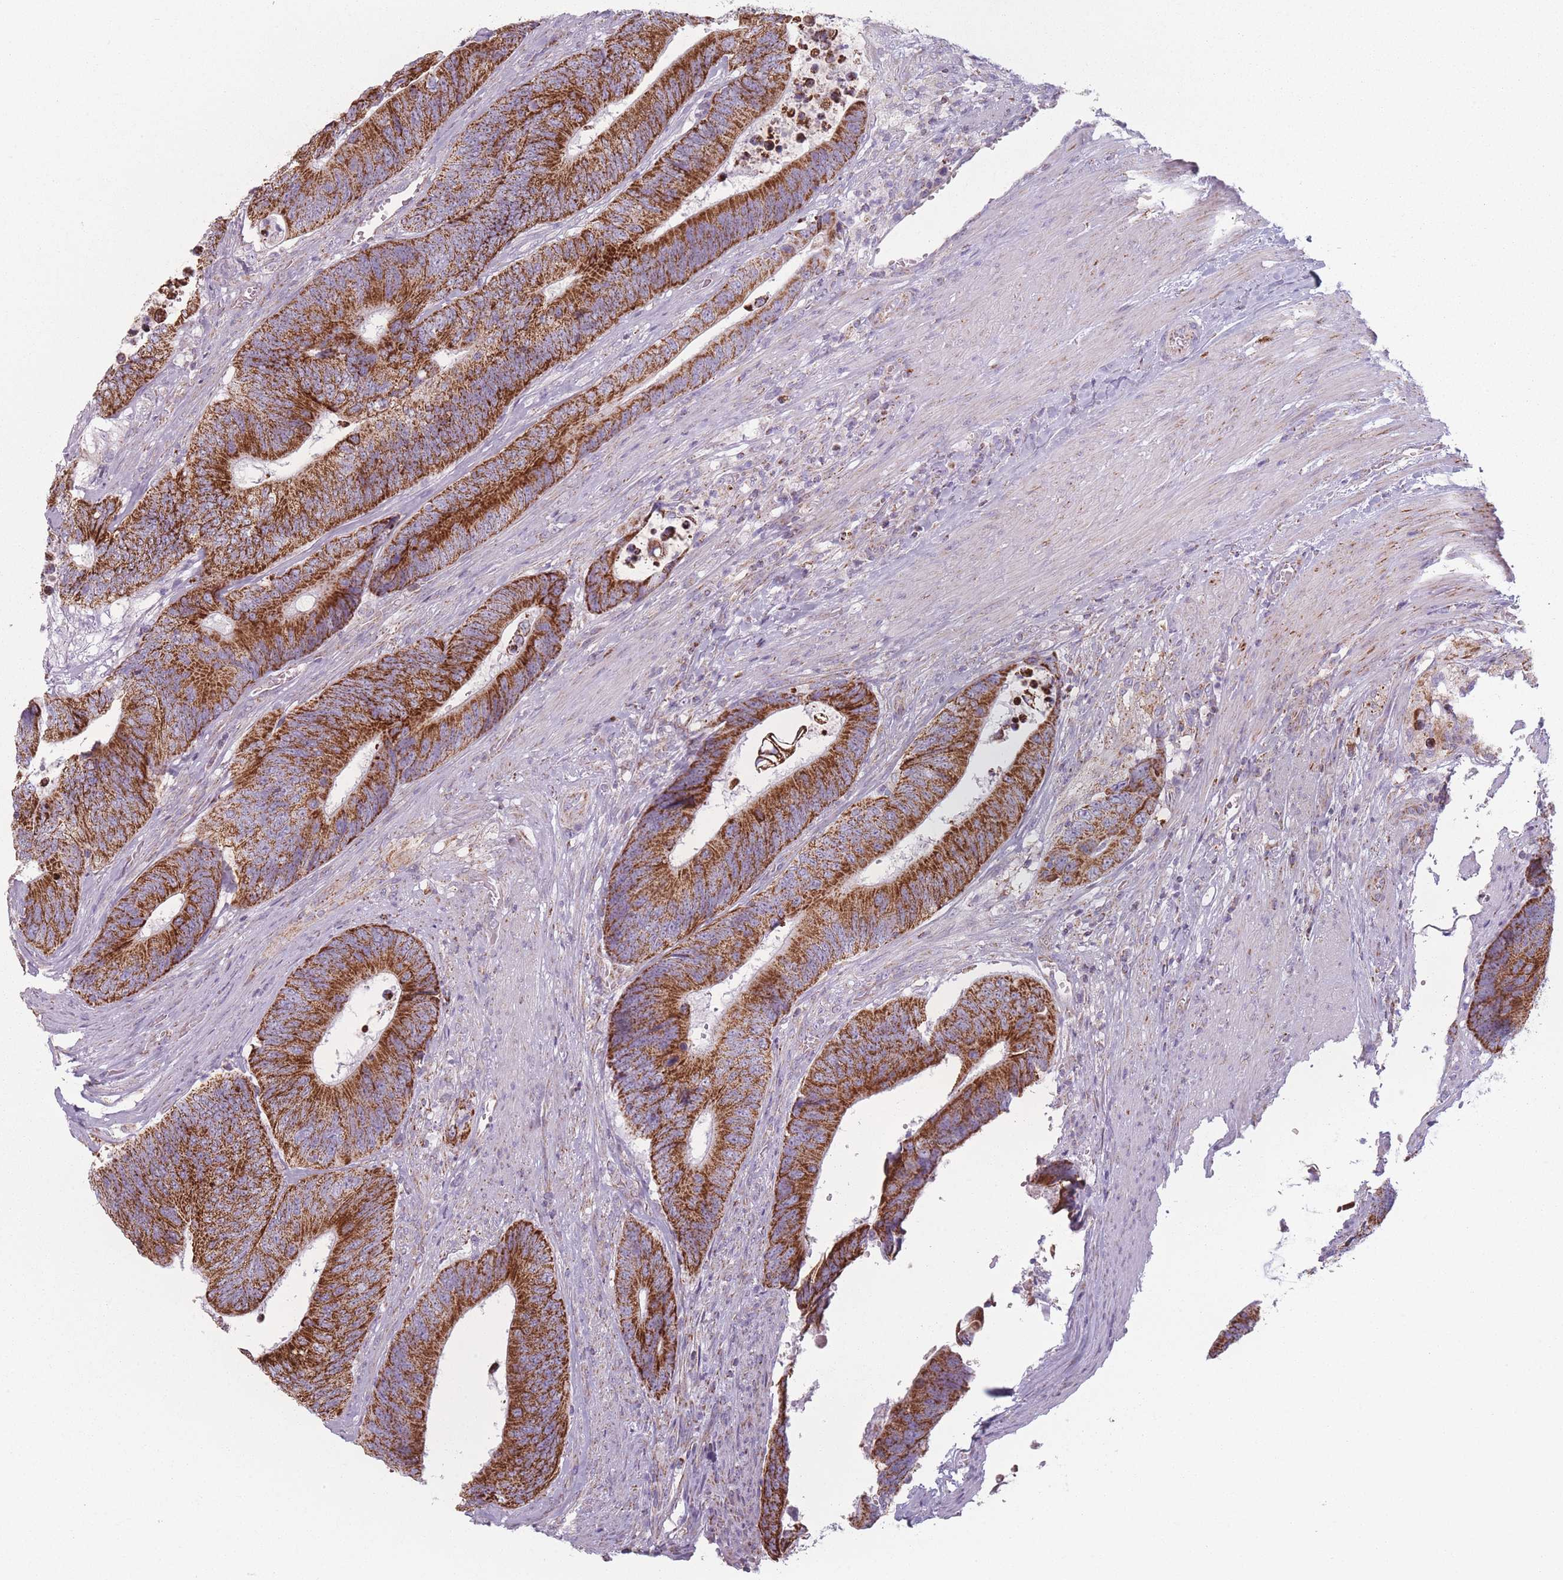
{"staining": {"intensity": "strong", "quantity": ">75%", "location": "cytoplasmic/membranous"}, "tissue": "colorectal cancer", "cell_type": "Tumor cells", "image_type": "cancer", "snomed": [{"axis": "morphology", "description": "Adenocarcinoma, NOS"}, {"axis": "topography", "description": "Colon"}], "caption": "The photomicrograph shows staining of colorectal cancer (adenocarcinoma), revealing strong cytoplasmic/membranous protein staining (brown color) within tumor cells.", "gene": "DCHS1", "patient": {"sex": "male", "age": 87}}